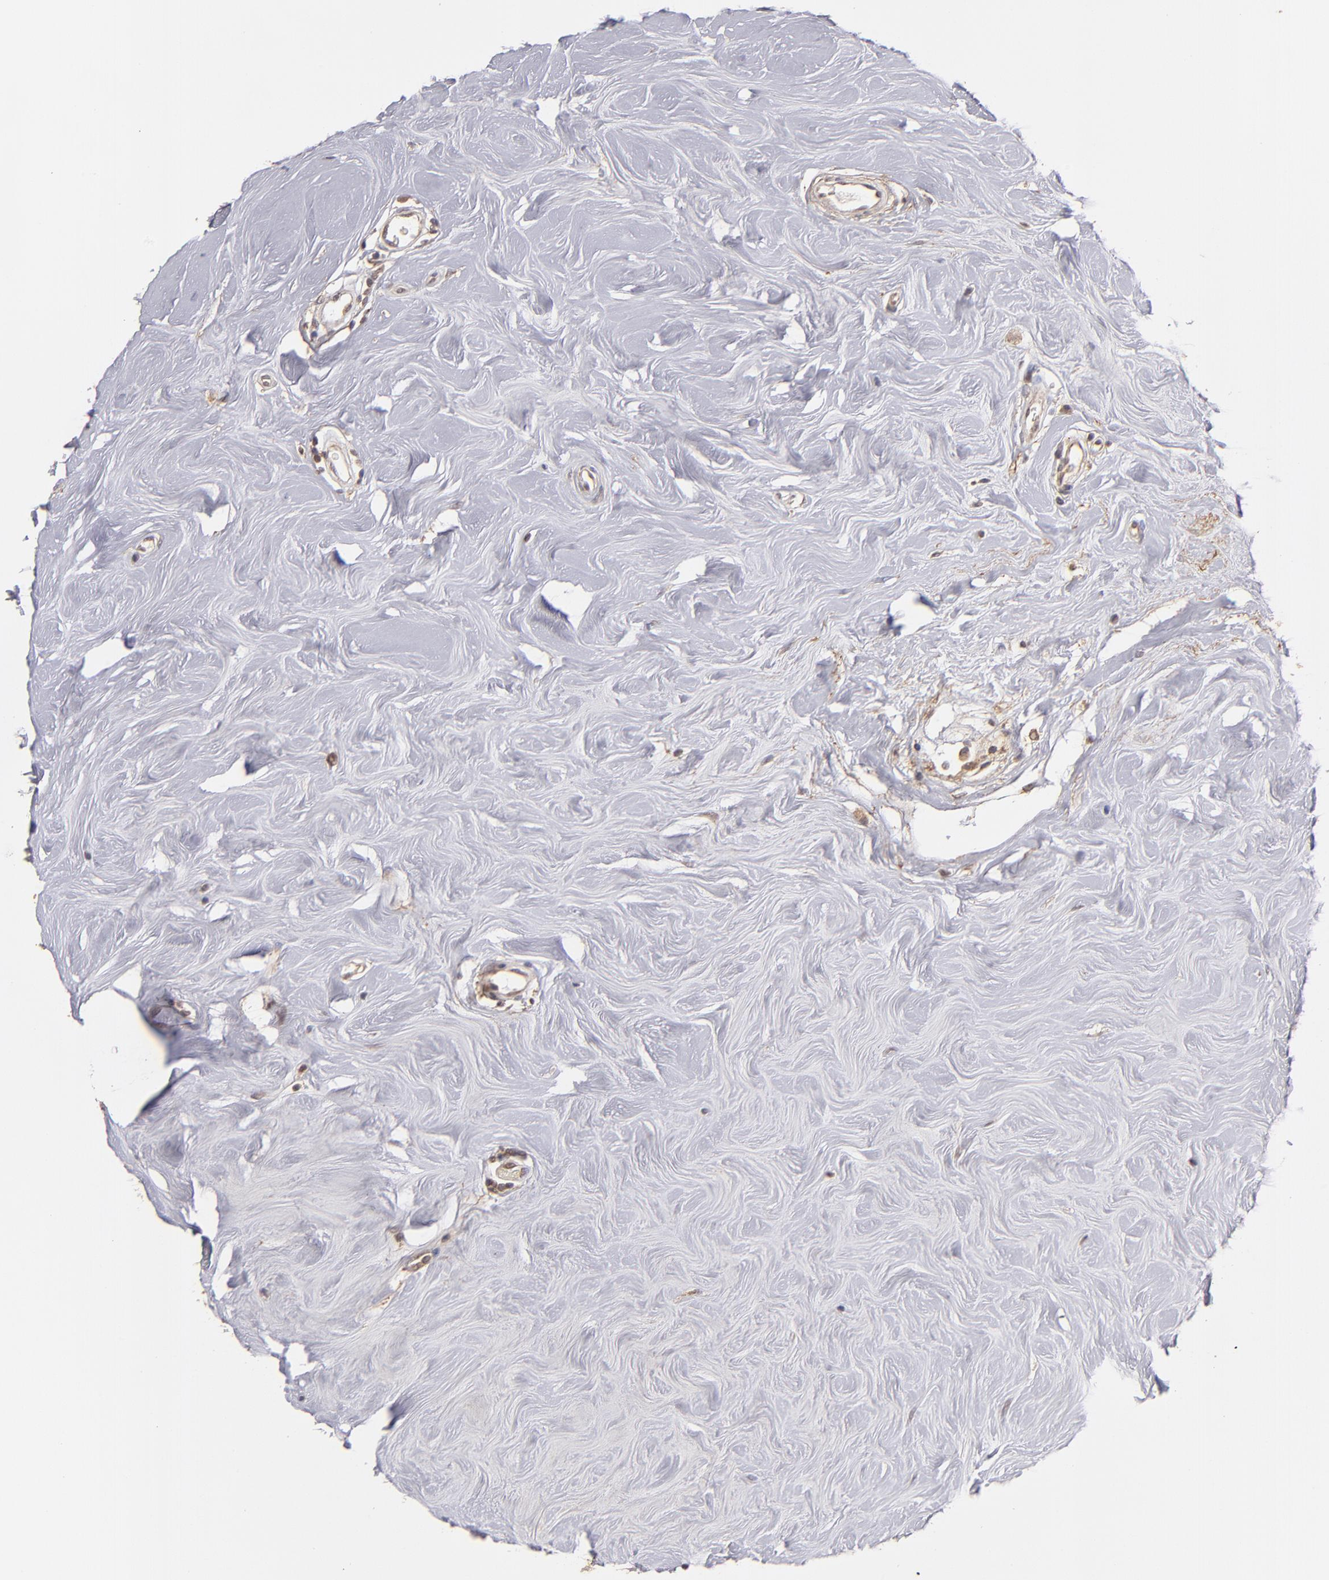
{"staining": {"intensity": "moderate", "quantity": ">75%", "location": "cytoplasmic/membranous"}, "tissue": "breast cancer", "cell_type": "Tumor cells", "image_type": "cancer", "snomed": [{"axis": "morphology", "description": "Duct carcinoma"}, {"axis": "topography", "description": "Breast"}], "caption": "Immunohistochemistry micrograph of neoplastic tissue: breast infiltrating ductal carcinoma stained using IHC shows medium levels of moderate protein expression localized specifically in the cytoplasmic/membranous of tumor cells, appearing as a cytoplasmic/membranous brown color.", "gene": "ZFYVE1", "patient": {"sex": "female", "age": 40}}